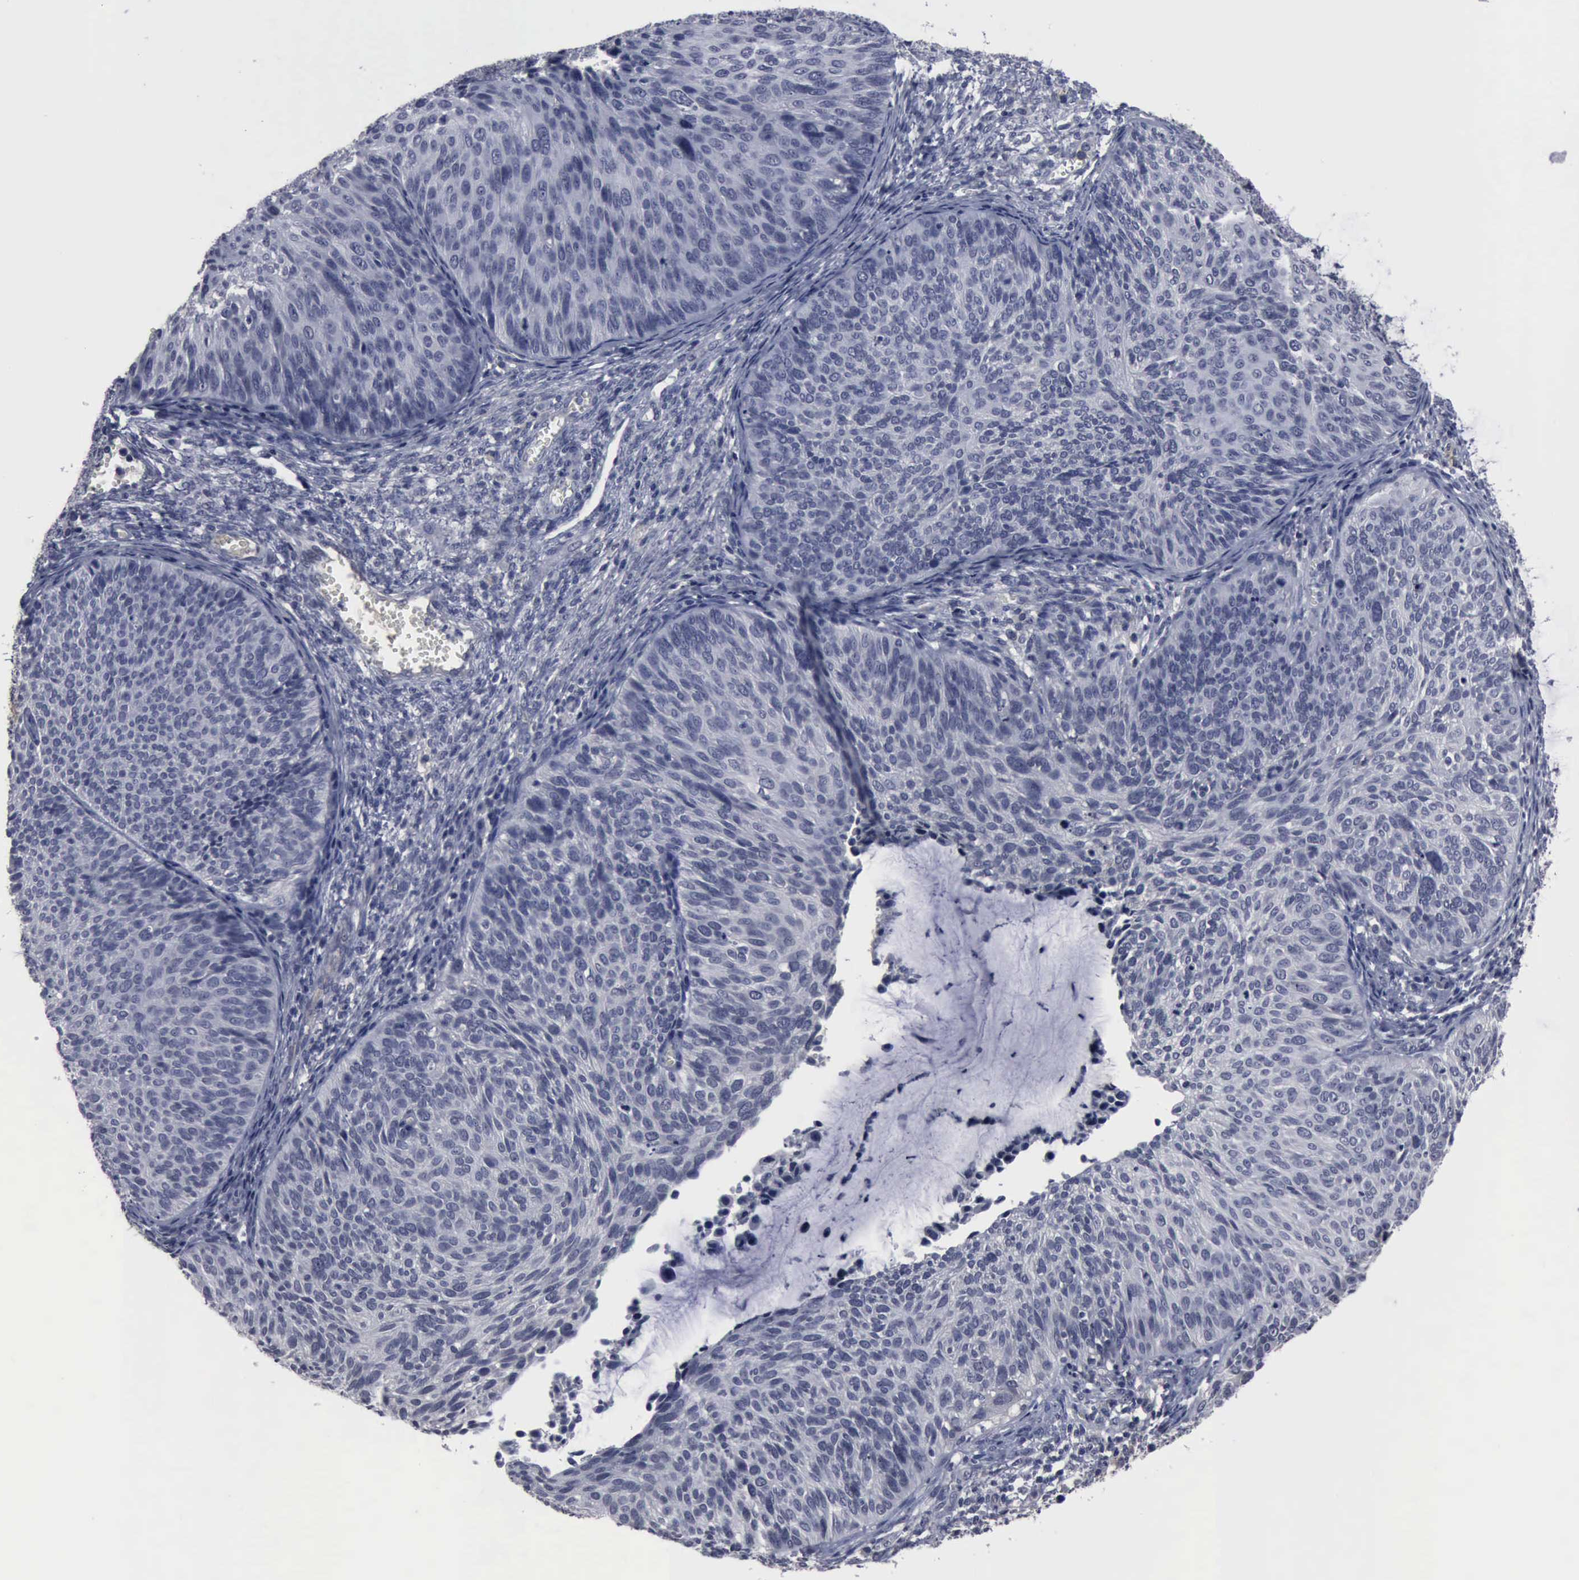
{"staining": {"intensity": "negative", "quantity": "none", "location": "none"}, "tissue": "cervical cancer", "cell_type": "Tumor cells", "image_type": "cancer", "snomed": [{"axis": "morphology", "description": "Squamous cell carcinoma, NOS"}, {"axis": "topography", "description": "Cervix"}], "caption": "The histopathology image exhibits no significant expression in tumor cells of cervical cancer (squamous cell carcinoma). (DAB IHC visualized using brightfield microscopy, high magnification).", "gene": "MYO18B", "patient": {"sex": "female", "age": 36}}